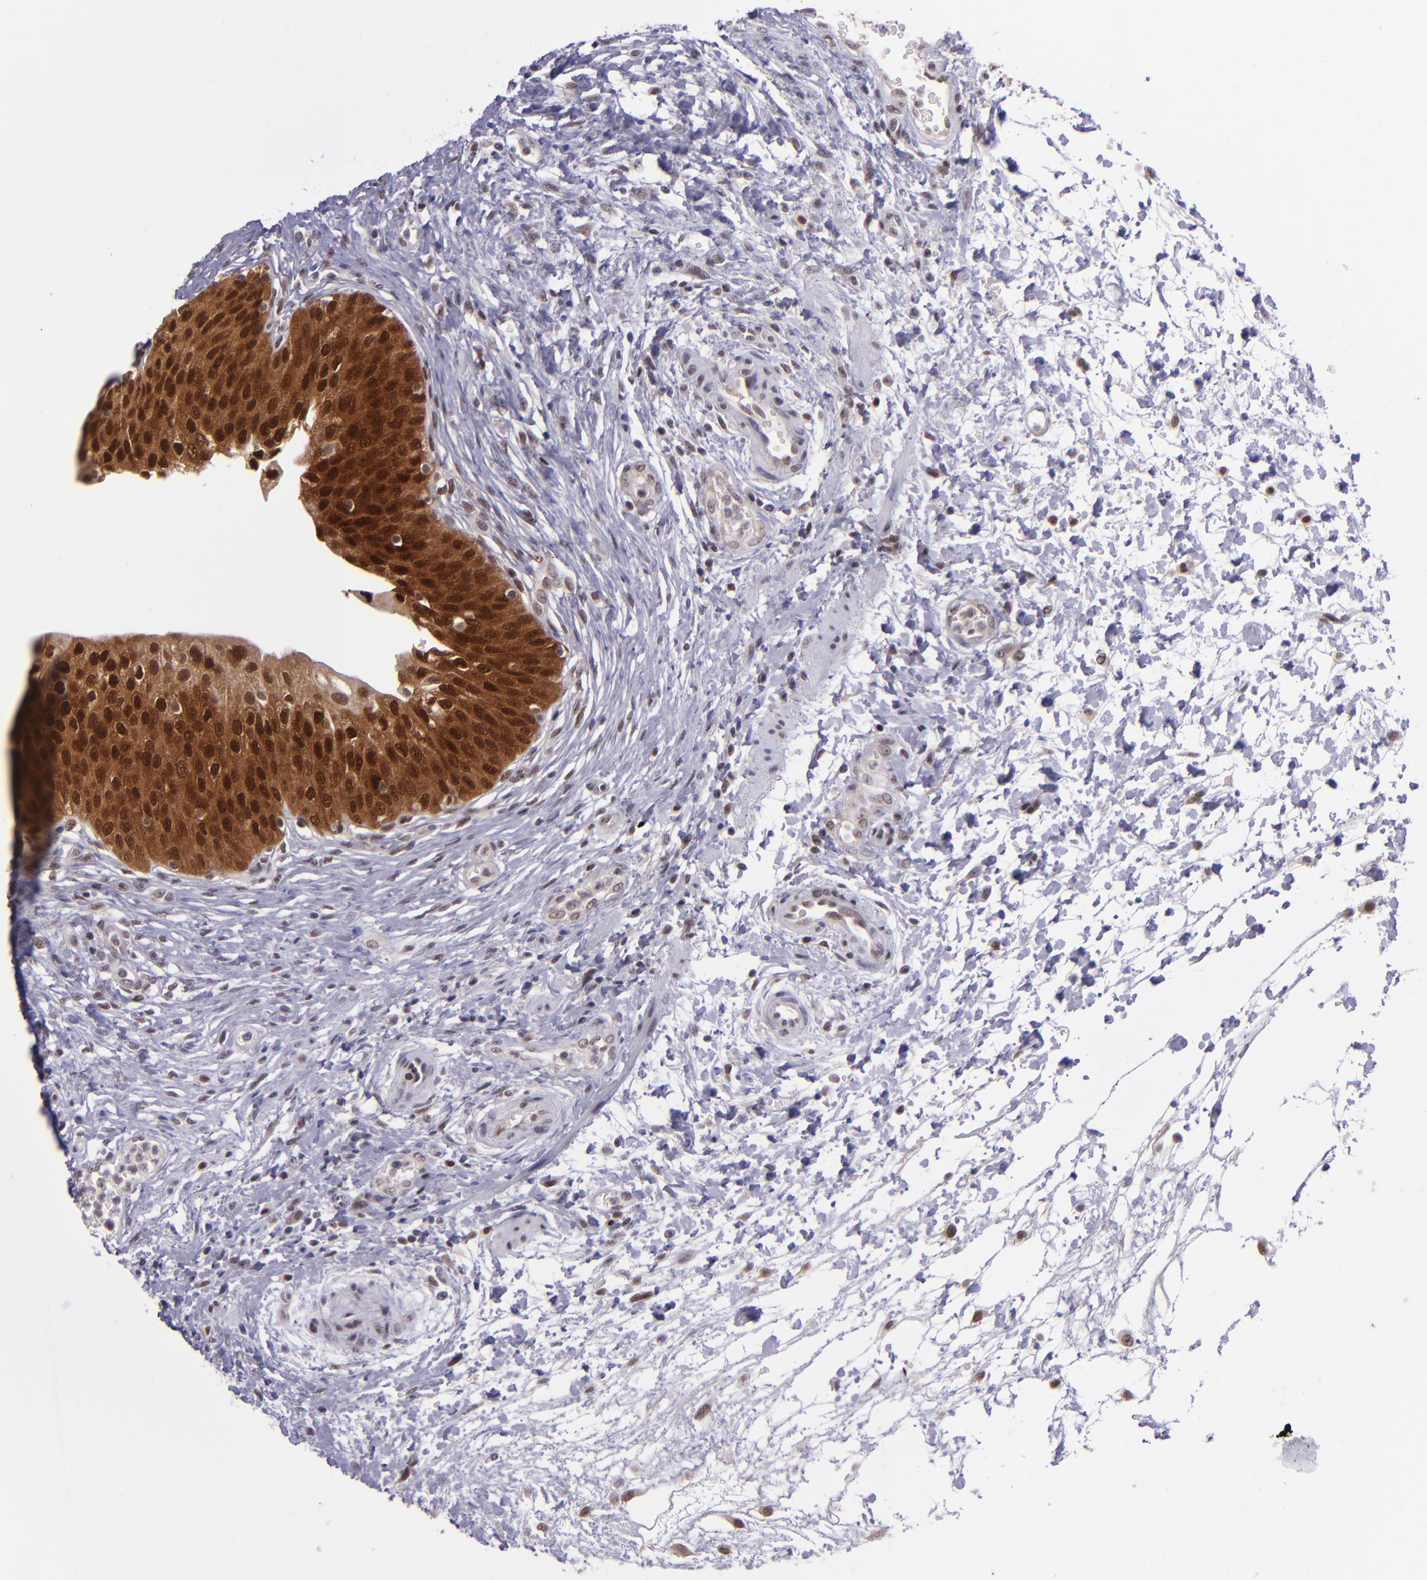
{"staining": {"intensity": "strong", "quantity": ">75%", "location": "cytoplasmic/membranous,nuclear"}, "tissue": "urinary bladder", "cell_type": "Urothelial cells", "image_type": "normal", "snomed": [{"axis": "morphology", "description": "Normal tissue, NOS"}, {"axis": "topography", "description": "Smooth muscle"}, {"axis": "topography", "description": "Urinary bladder"}], "caption": "Strong cytoplasmic/membranous,nuclear staining for a protein is seen in approximately >75% of urothelial cells of benign urinary bladder using immunohistochemistry.", "gene": "BAG1", "patient": {"sex": "male", "age": 35}}